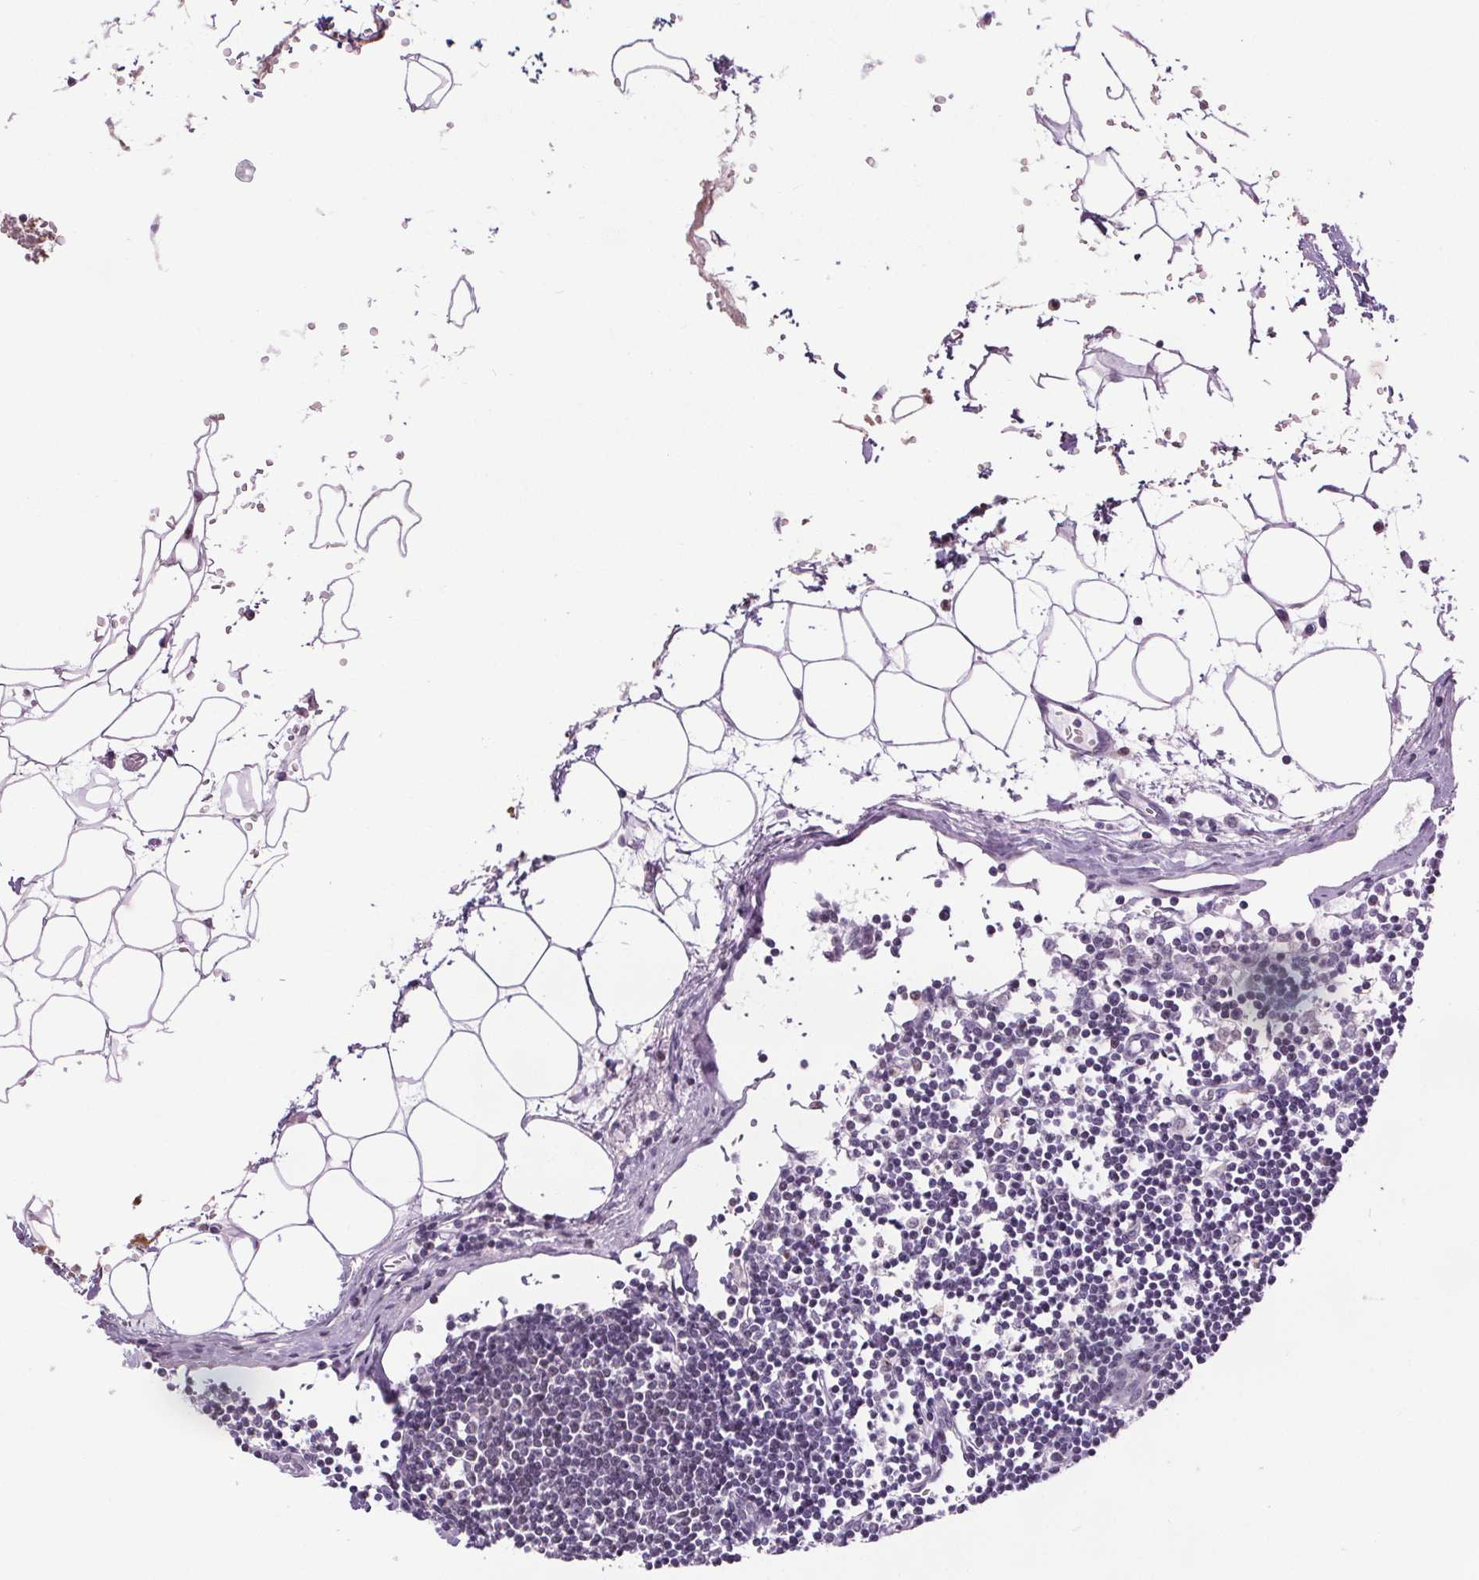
{"staining": {"intensity": "negative", "quantity": "none", "location": "none"}, "tissue": "lymph node", "cell_type": "Germinal center cells", "image_type": "normal", "snomed": [{"axis": "morphology", "description": "Normal tissue, NOS"}, {"axis": "topography", "description": "Lymph node"}], "caption": "Micrograph shows no significant protein expression in germinal center cells of benign lymph node.", "gene": "TMEM240", "patient": {"sex": "female", "age": 65}}